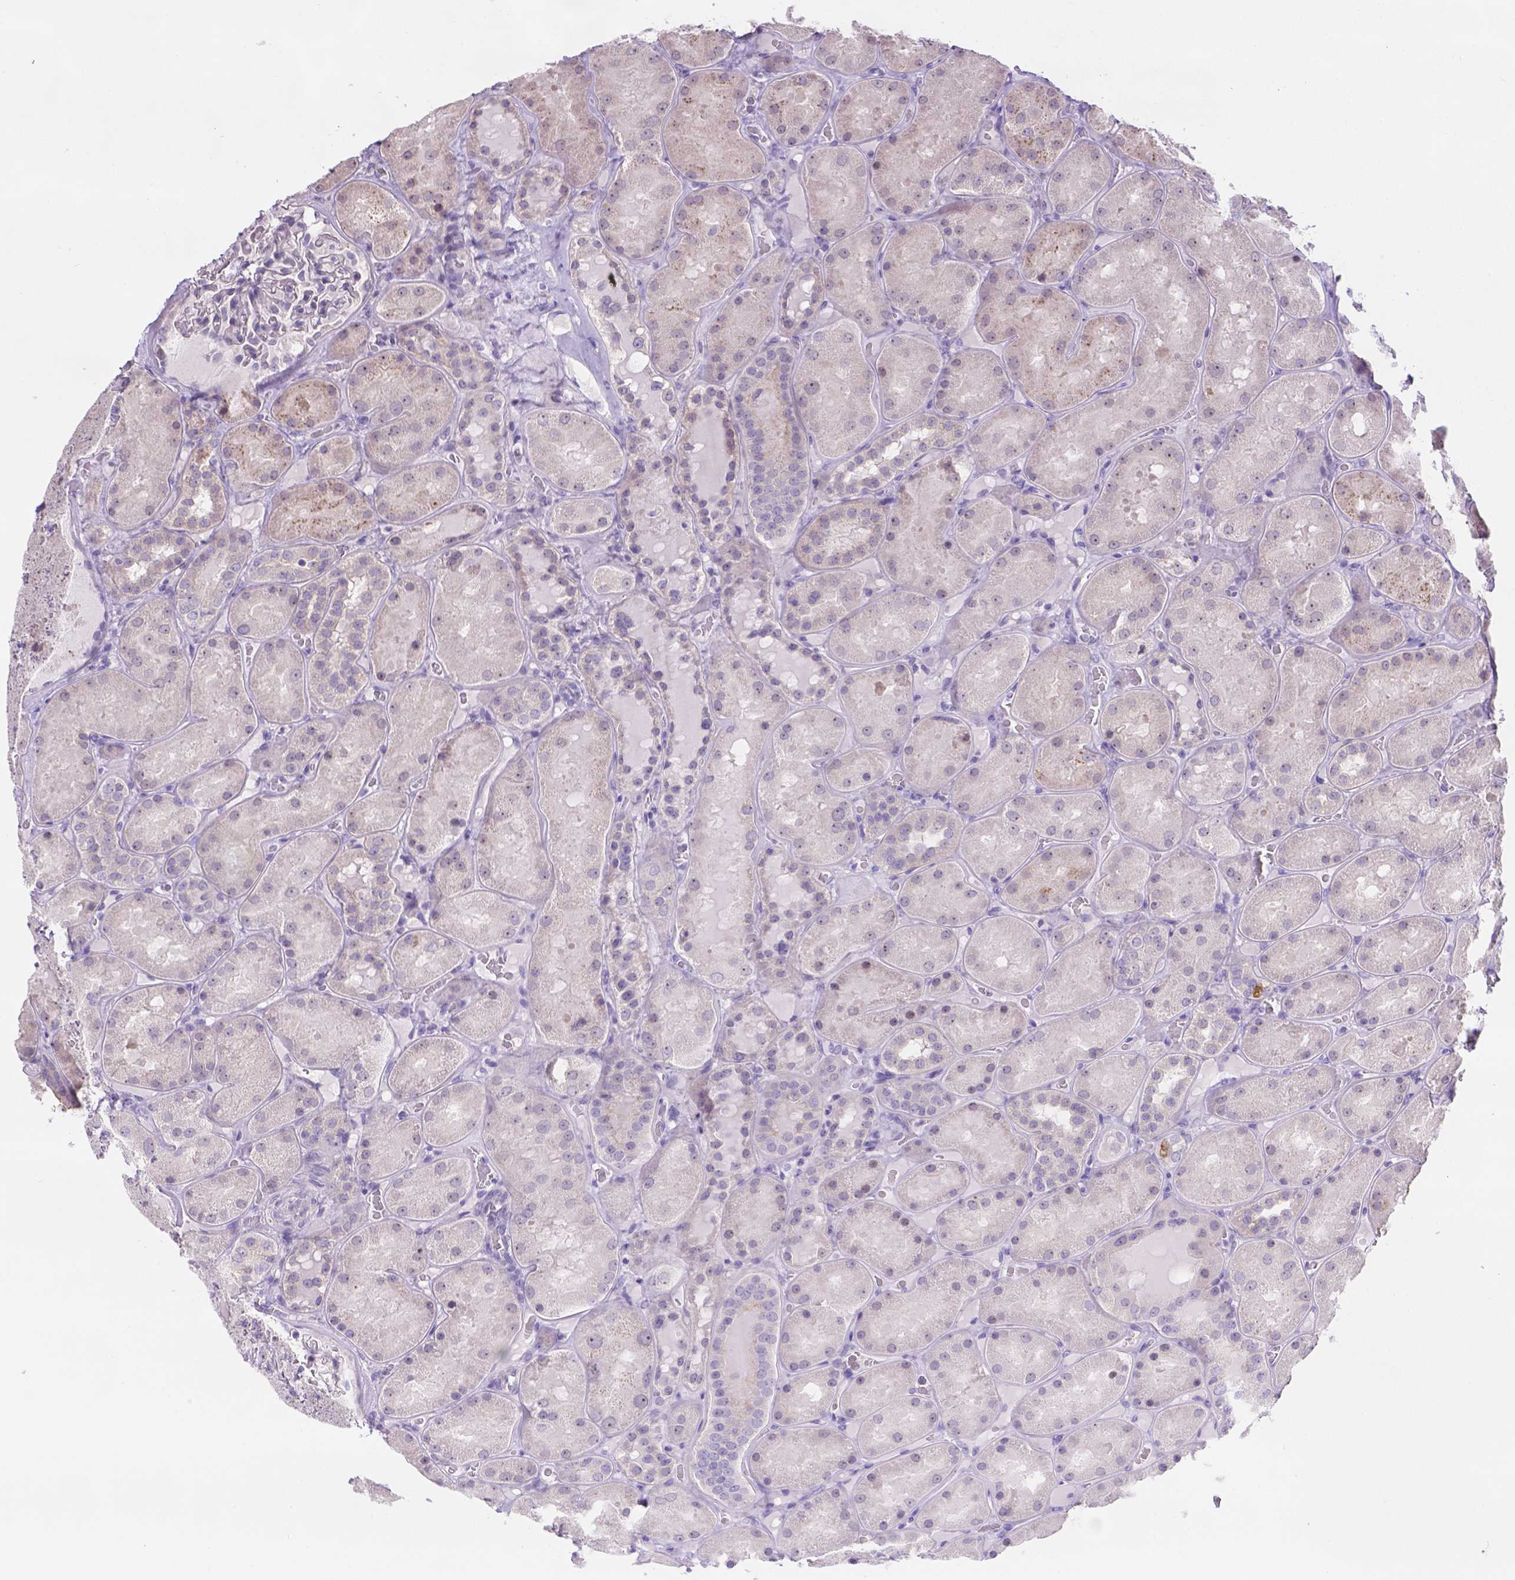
{"staining": {"intensity": "negative", "quantity": "none", "location": "none"}, "tissue": "kidney", "cell_type": "Cells in glomeruli", "image_type": "normal", "snomed": [{"axis": "morphology", "description": "Normal tissue, NOS"}, {"axis": "topography", "description": "Kidney"}], "caption": "Benign kidney was stained to show a protein in brown. There is no significant positivity in cells in glomeruli. (DAB IHC with hematoxylin counter stain).", "gene": "CD96", "patient": {"sex": "male", "age": 73}}